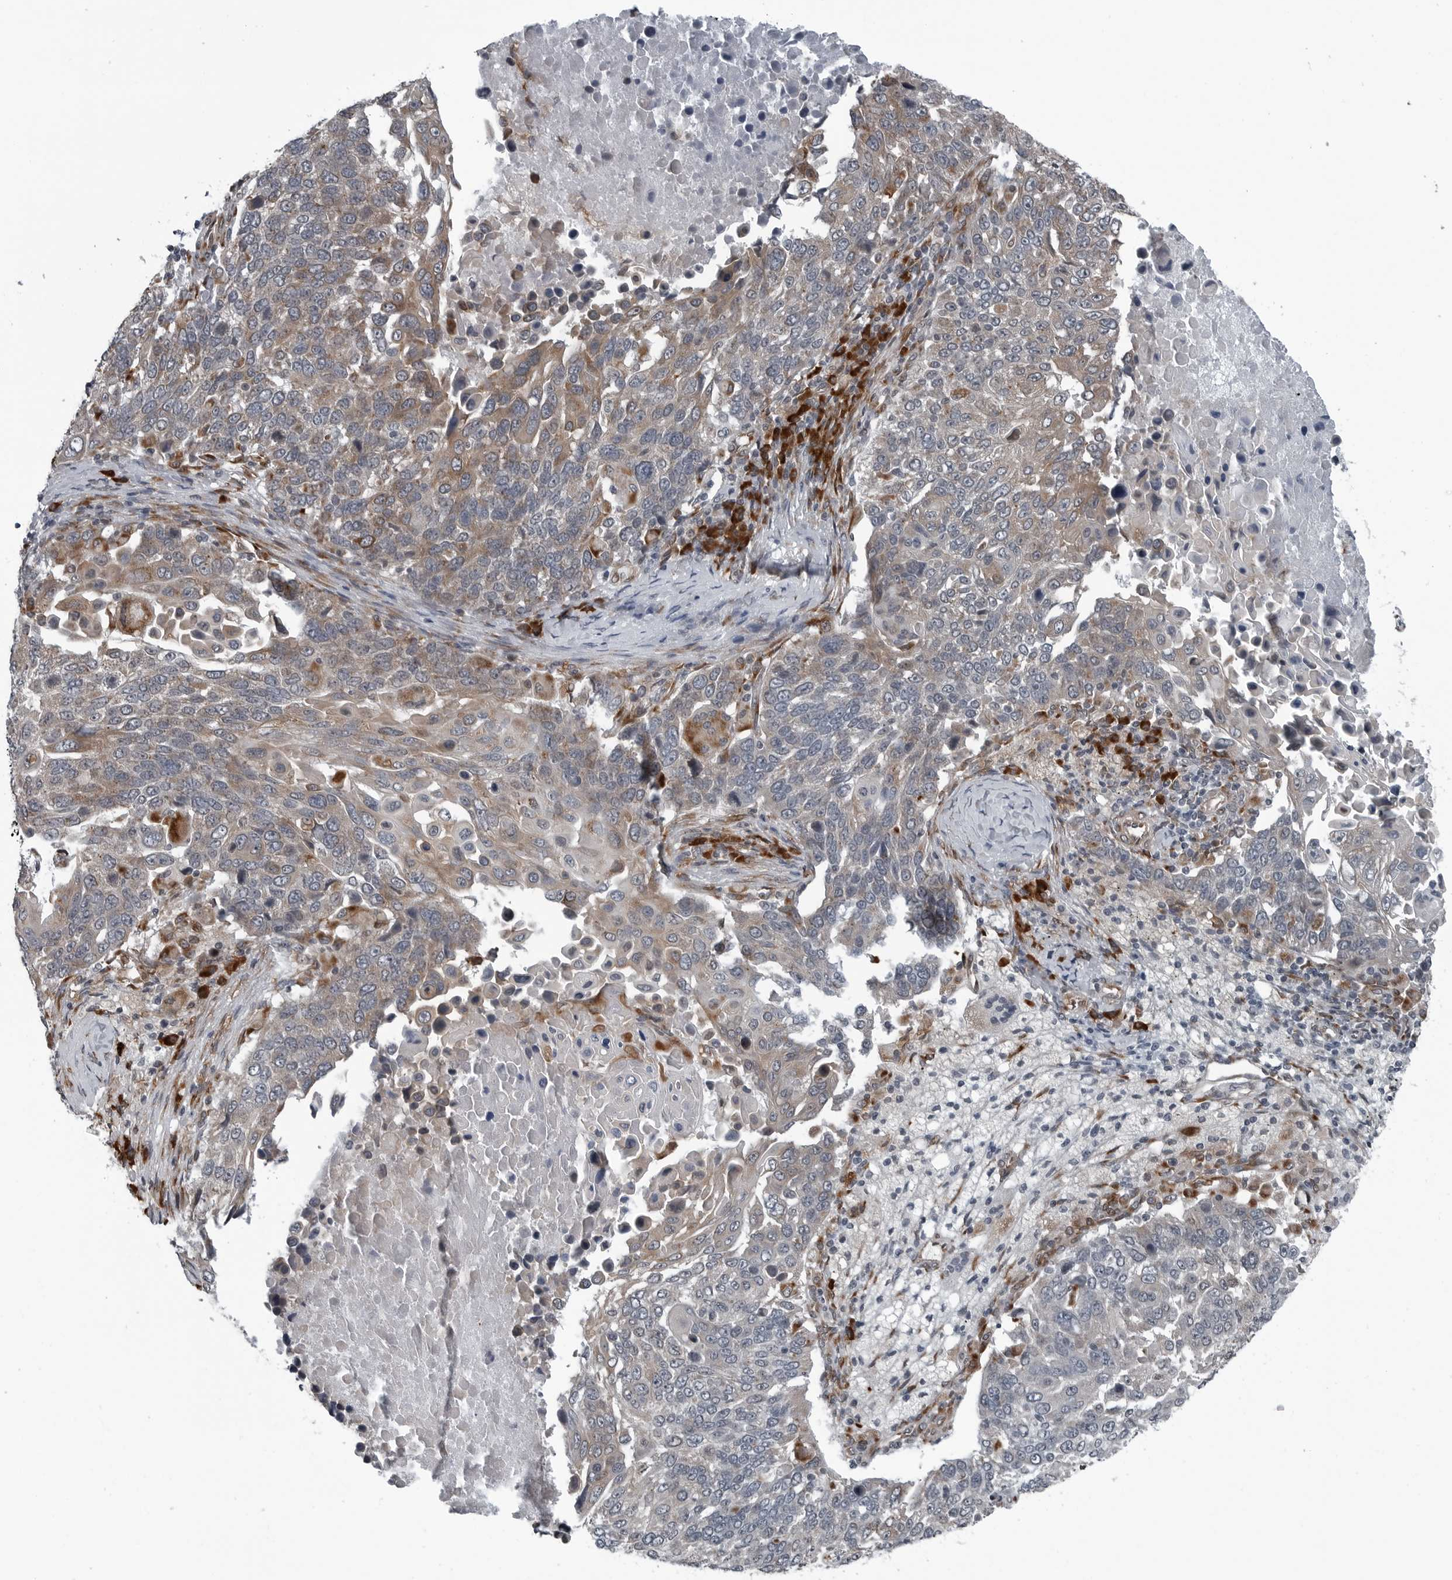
{"staining": {"intensity": "moderate", "quantity": "25%-75%", "location": "cytoplasmic/membranous"}, "tissue": "lung cancer", "cell_type": "Tumor cells", "image_type": "cancer", "snomed": [{"axis": "morphology", "description": "Squamous cell carcinoma, NOS"}, {"axis": "topography", "description": "Lung"}], "caption": "A brown stain highlights moderate cytoplasmic/membranous staining of a protein in human lung squamous cell carcinoma tumor cells.", "gene": "CEP85", "patient": {"sex": "male", "age": 66}}